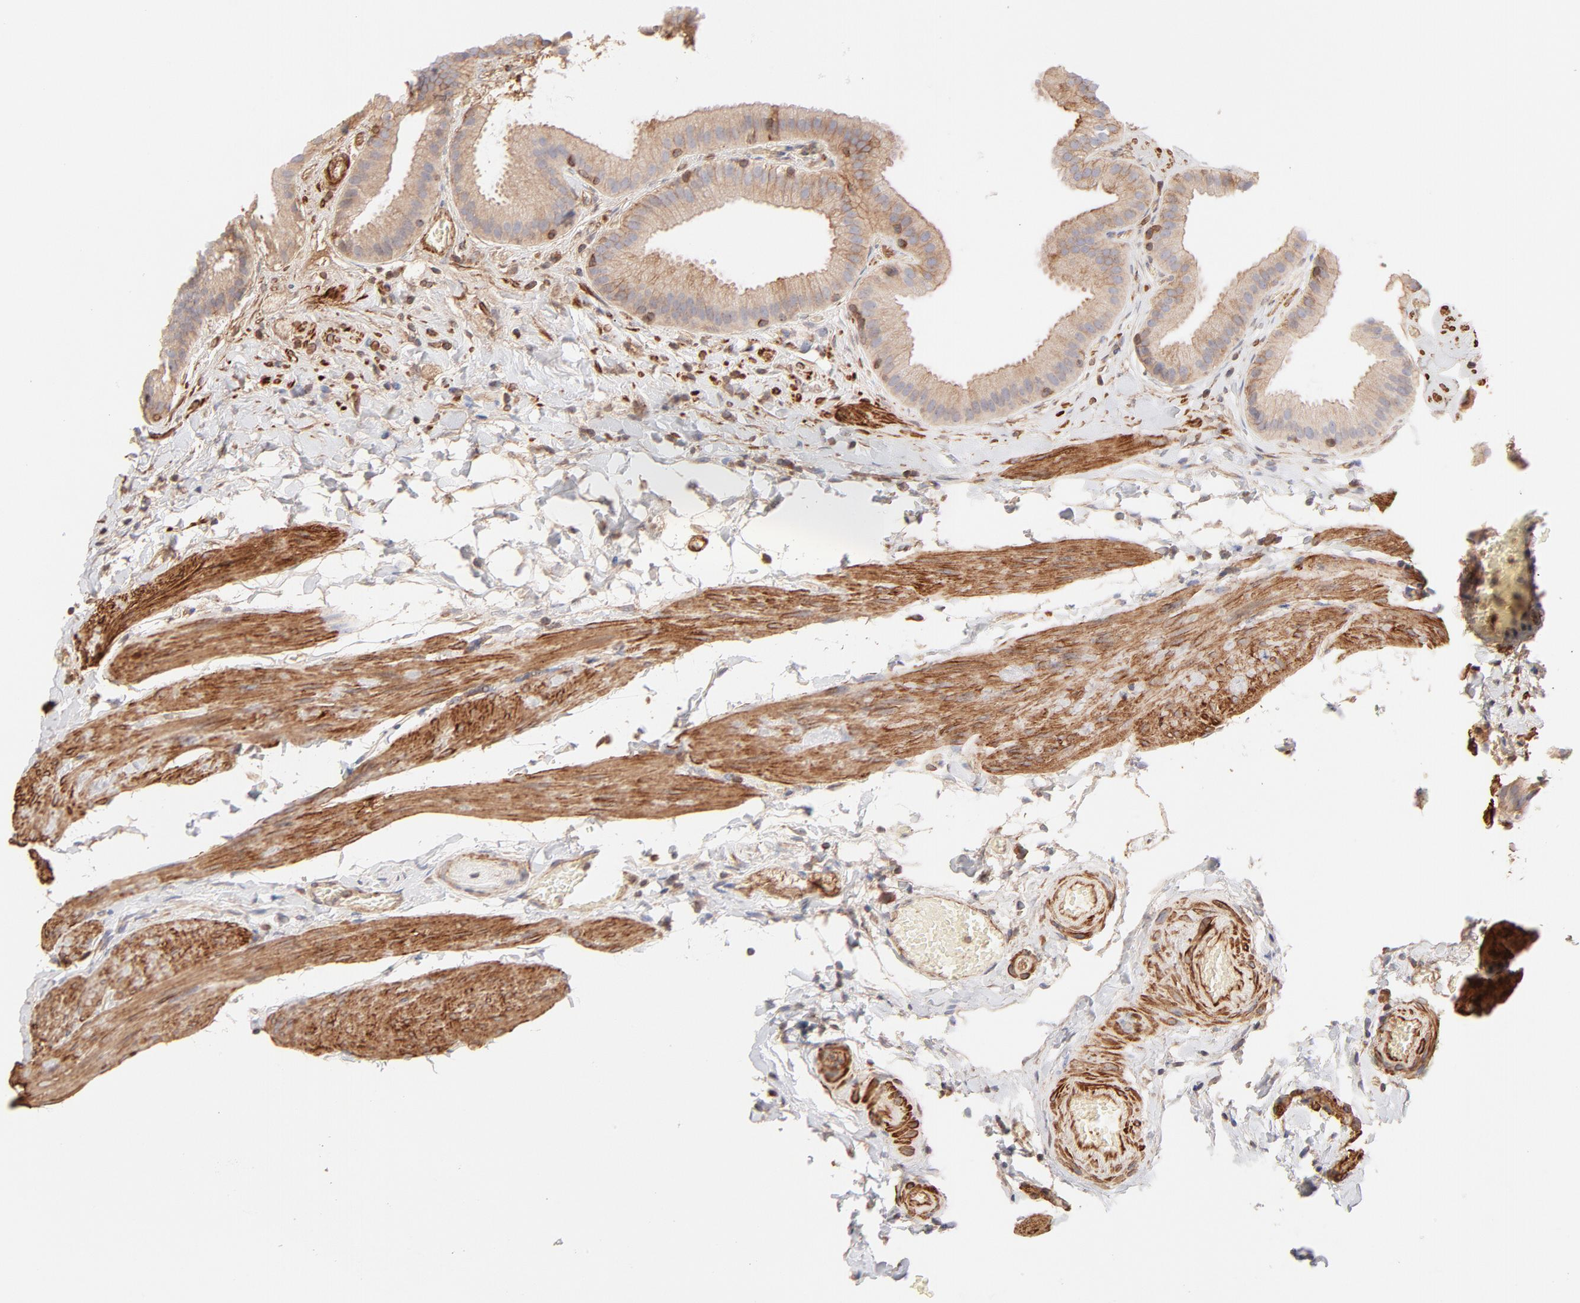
{"staining": {"intensity": "moderate", "quantity": "<25%", "location": "cytoplasmic/membranous"}, "tissue": "gallbladder", "cell_type": "Glandular cells", "image_type": "normal", "snomed": [{"axis": "morphology", "description": "Normal tissue, NOS"}, {"axis": "topography", "description": "Gallbladder"}], "caption": "DAB (3,3'-diaminobenzidine) immunohistochemical staining of unremarkable gallbladder exhibits moderate cytoplasmic/membranous protein staining in approximately <25% of glandular cells.", "gene": "LDLRAP1", "patient": {"sex": "female", "age": 63}}